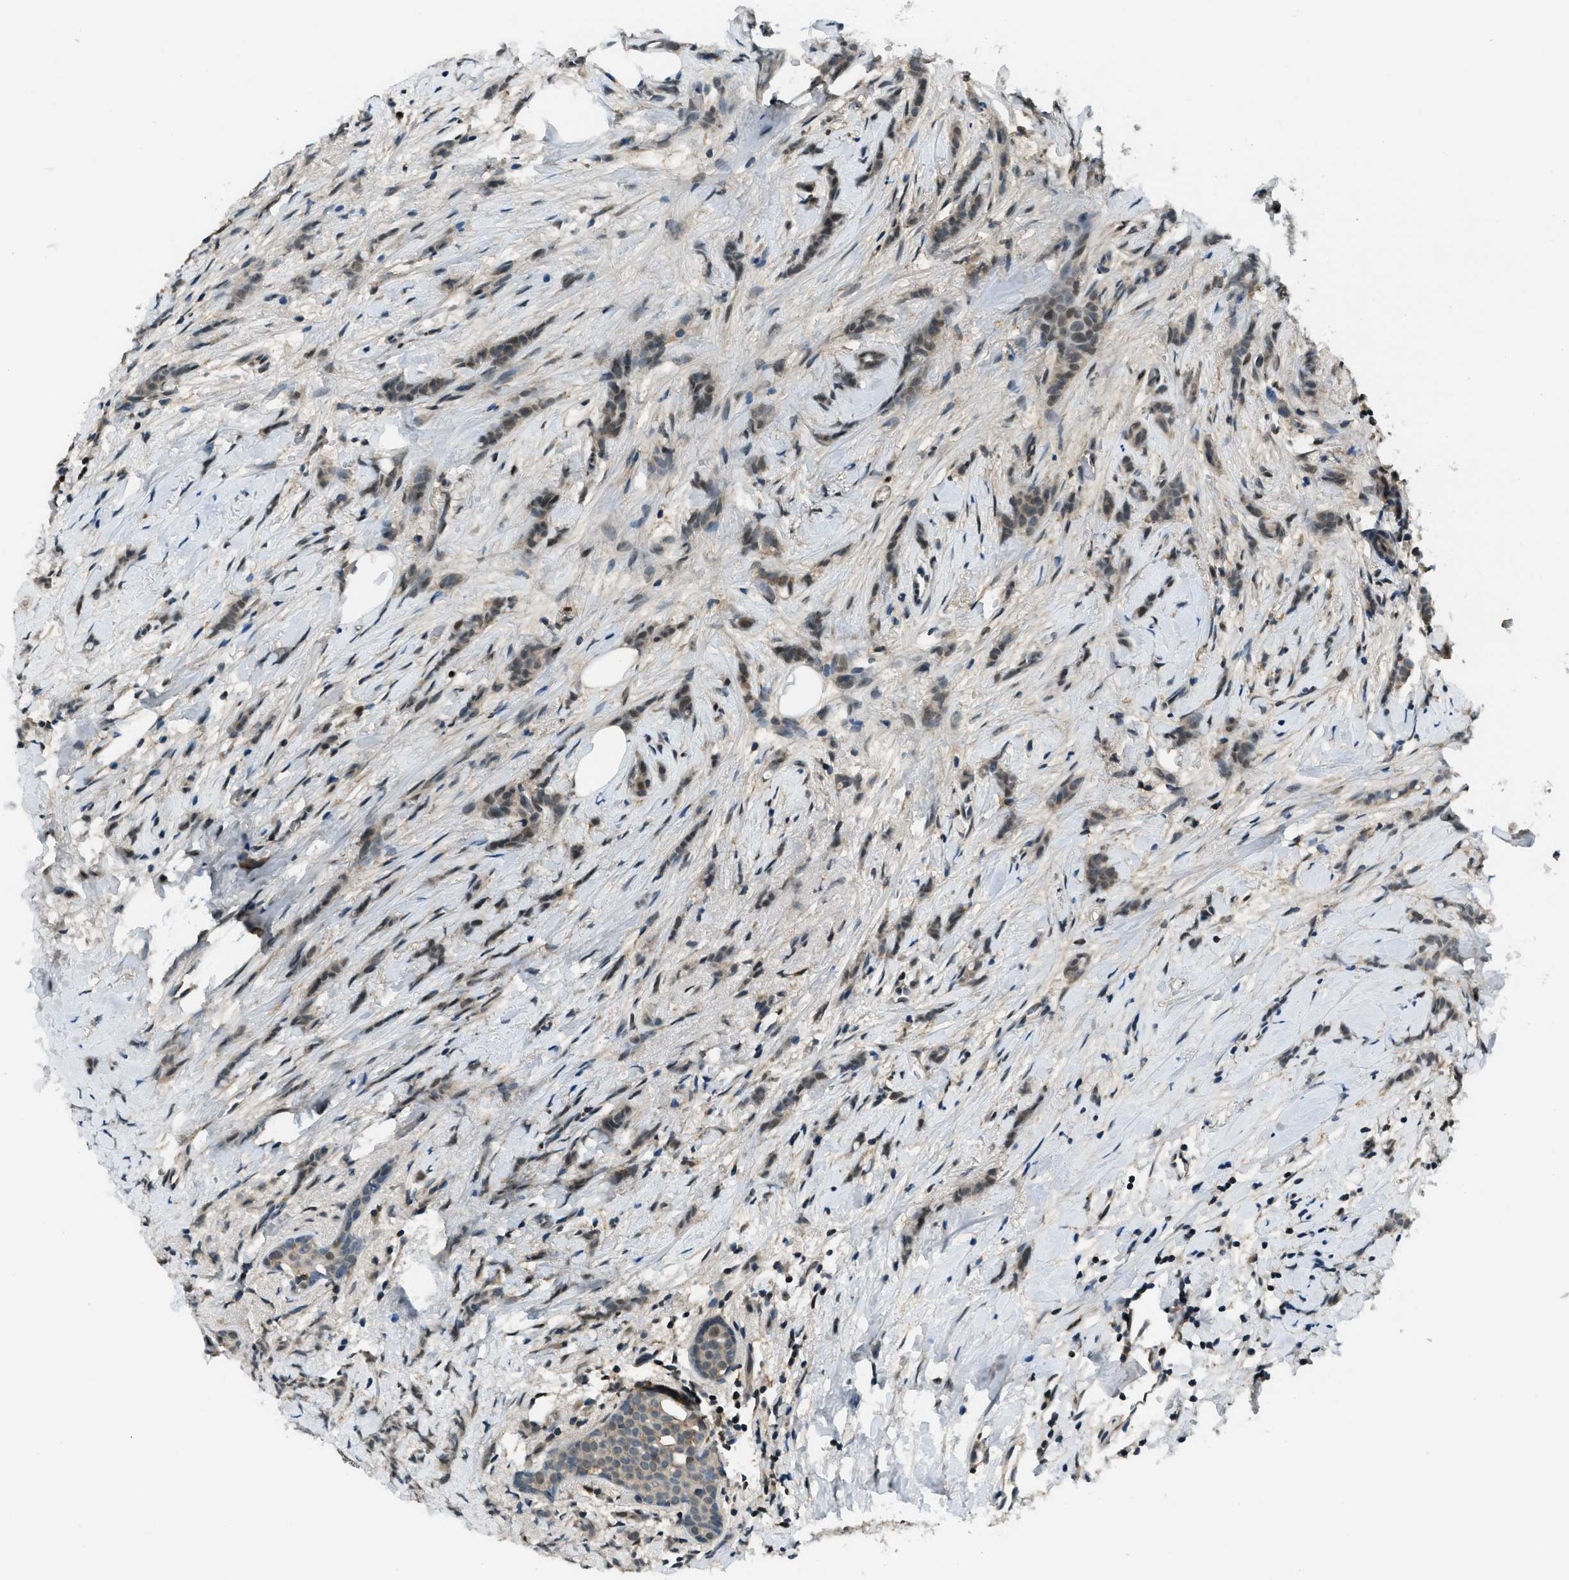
{"staining": {"intensity": "moderate", "quantity": ">75%", "location": "nuclear"}, "tissue": "breast cancer", "cell_type": "Tumor cells", "image_type": "cancer", "snomed": [{"axis": "morphology", "description": "Lobular carcinoma, in situ"}, {"axis": "morphology", "description": "Lobular carcinoma"}, {"axis": "topography", "description": "Breast"}], "caption": "Immunohistochemistry micrograph of neoplastic tissue: human lobular carcinoma in situ (breast) stained using IHC exhibits medium levels of moderate protein expression localized specifically in the nuclear of tumor cells, appearing as a nuclear brown color.", "gene": "OGFR", "patient": {"sex": "female", "age": 41}}